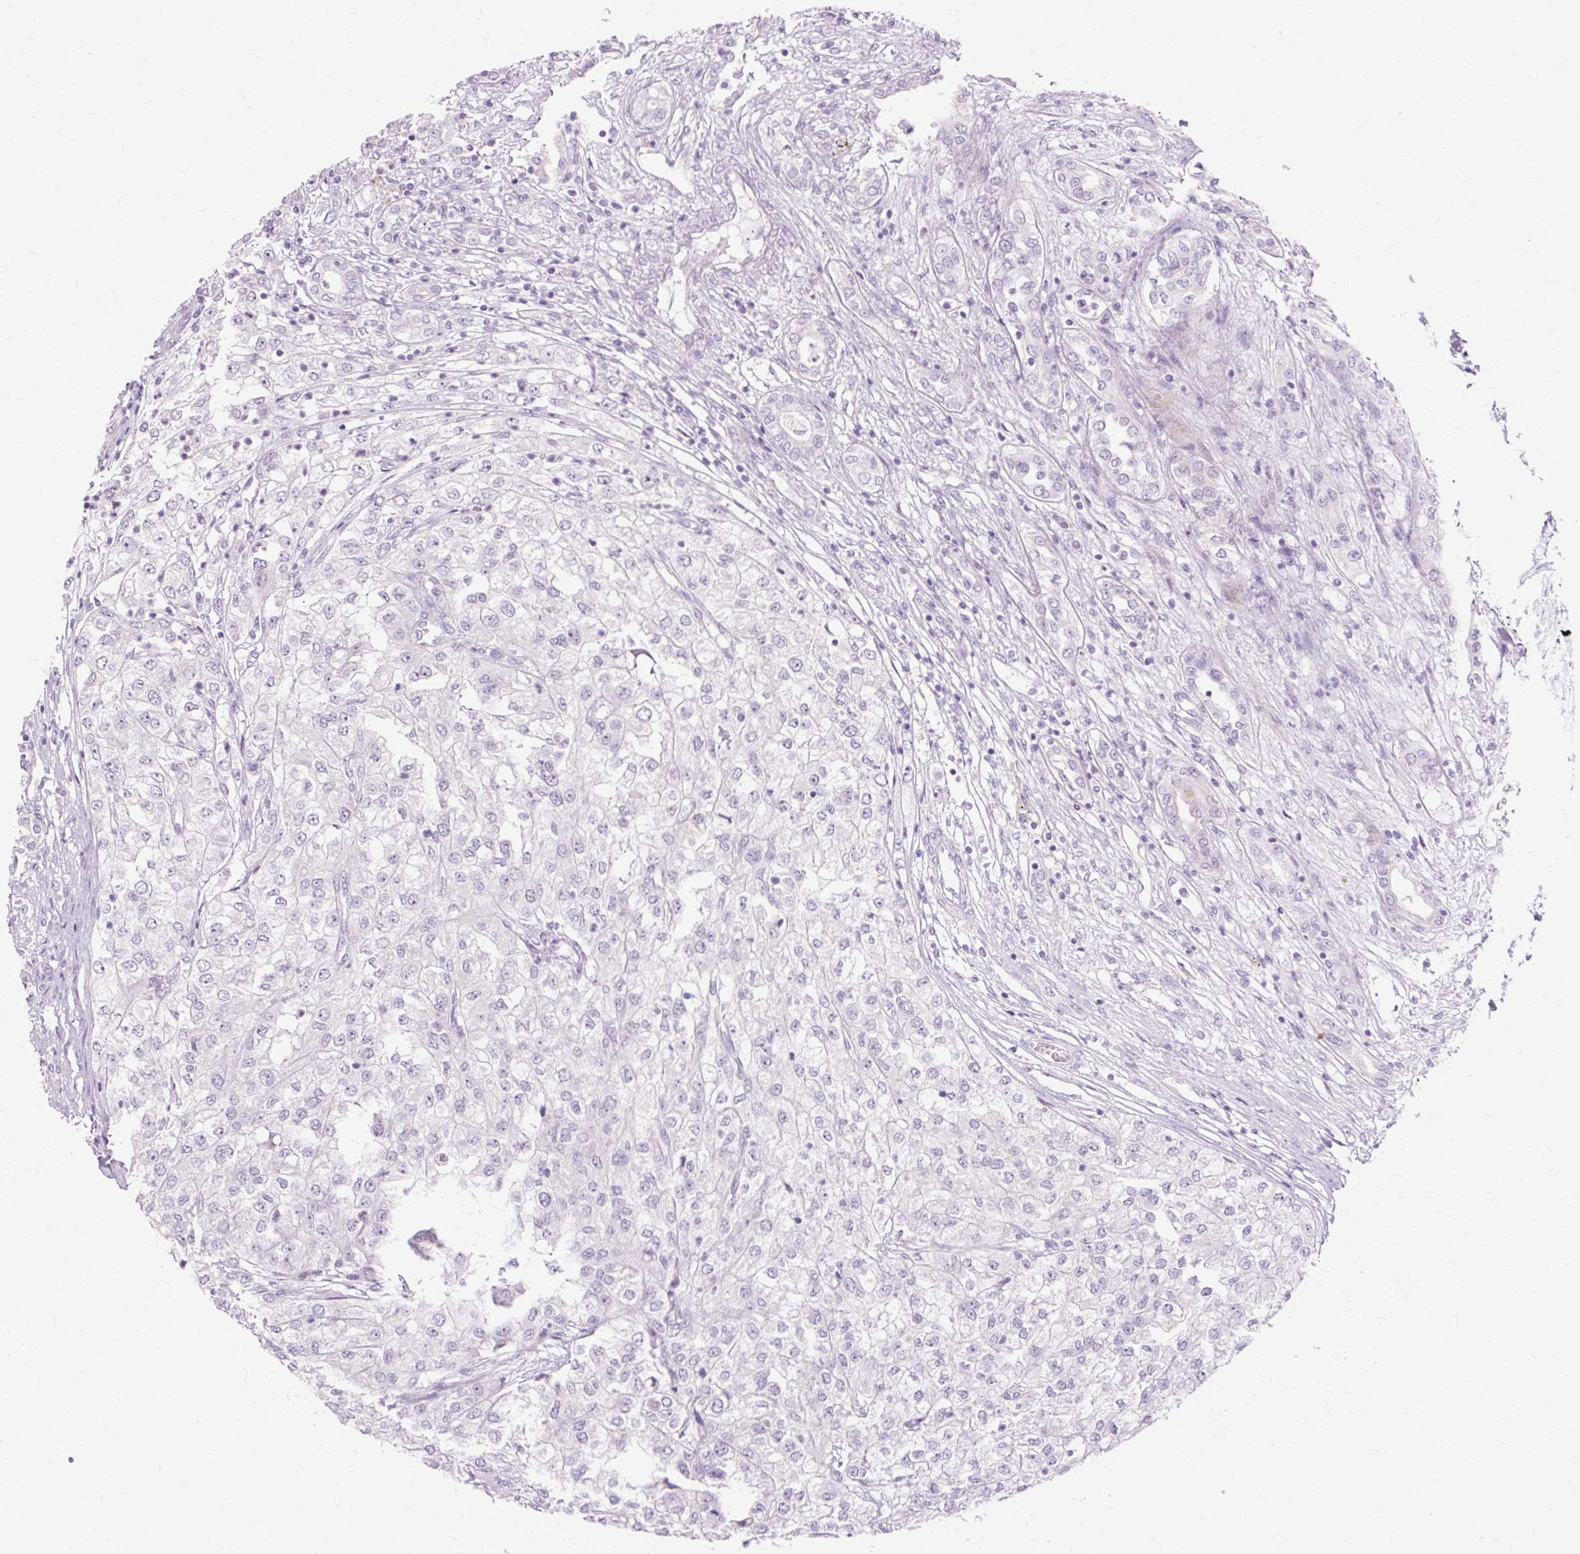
{"staining": {"intensity": "negative", "quantity": "none", "location": "none"}, "tissue": "renal cancer", "cell_type": "Tumor cells", "image_type": "cancer", "snomed": [{"axis": "morphology", "description": "Adenocarcinoma, NOS"}, {"axis": "topography", "description": "Kidney"}], "caption": "This is a image of immunohistochemistry (IHC) staining of renal adenocarcinoma, which shows no staining in tumor cells.", "gene": "IRX2", "patient": {"sex": "female", "age": 54}}